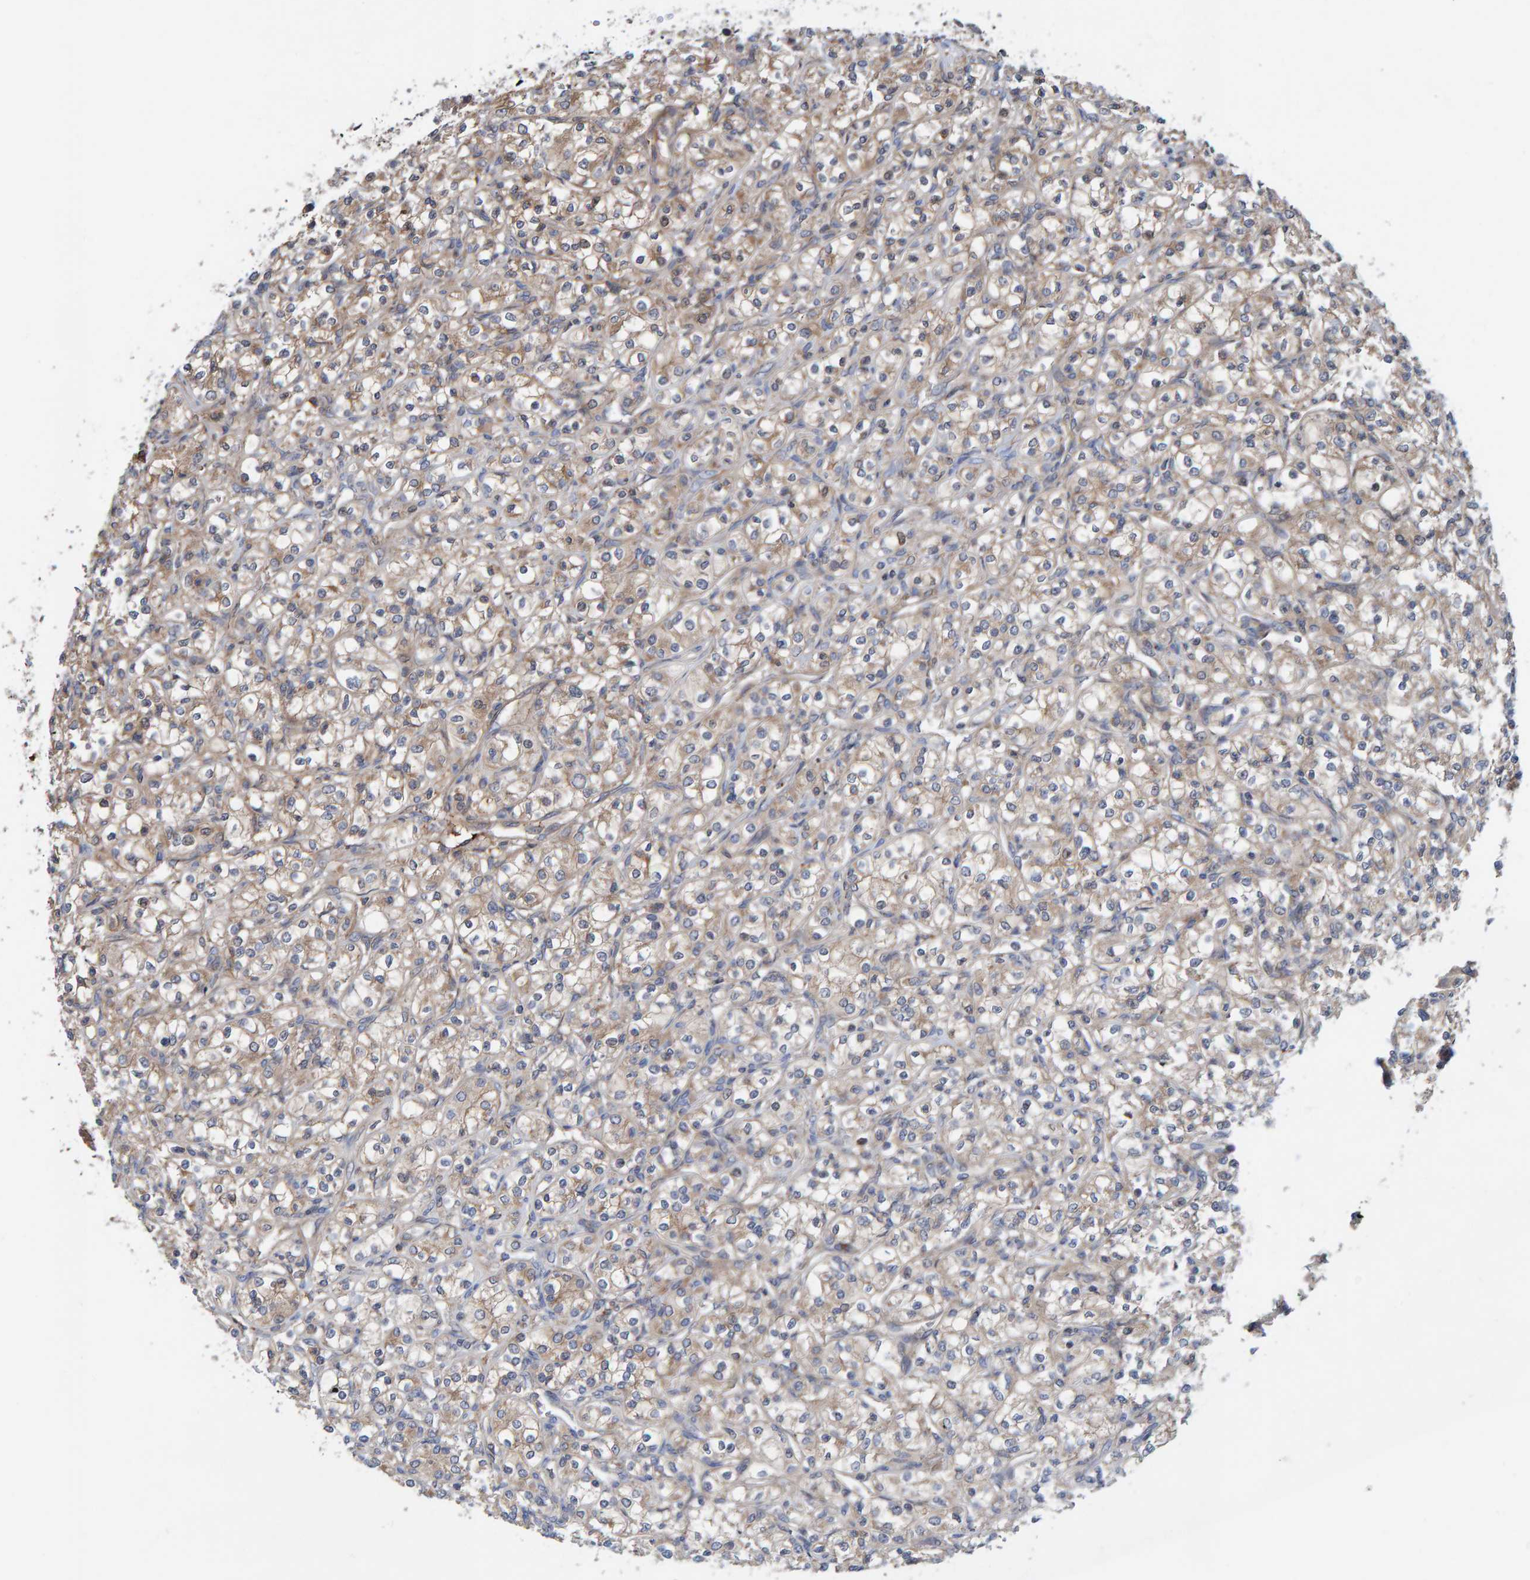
{"staining": {"intensity": "weak", "quantity": "25%-75%", "location": "cytoplasmic/membranous"}, "tissue": "renal cancer", "cell_type": "Tumor cells", "image_type": "cancer", "snomed": [{"axis": "morphology", "description": "Adenocarcinoma, NOS"}, {"axis": "topography", "description": "Kidney"}], "caption": "The immunohistochemical stain labels weak cytoplasmic/membranous expression in tumor cells of renal cancer (adenocarcinoma) tissue.", "gene": "KIAA0753", "patient": {"sex": "male", "age": 77}}